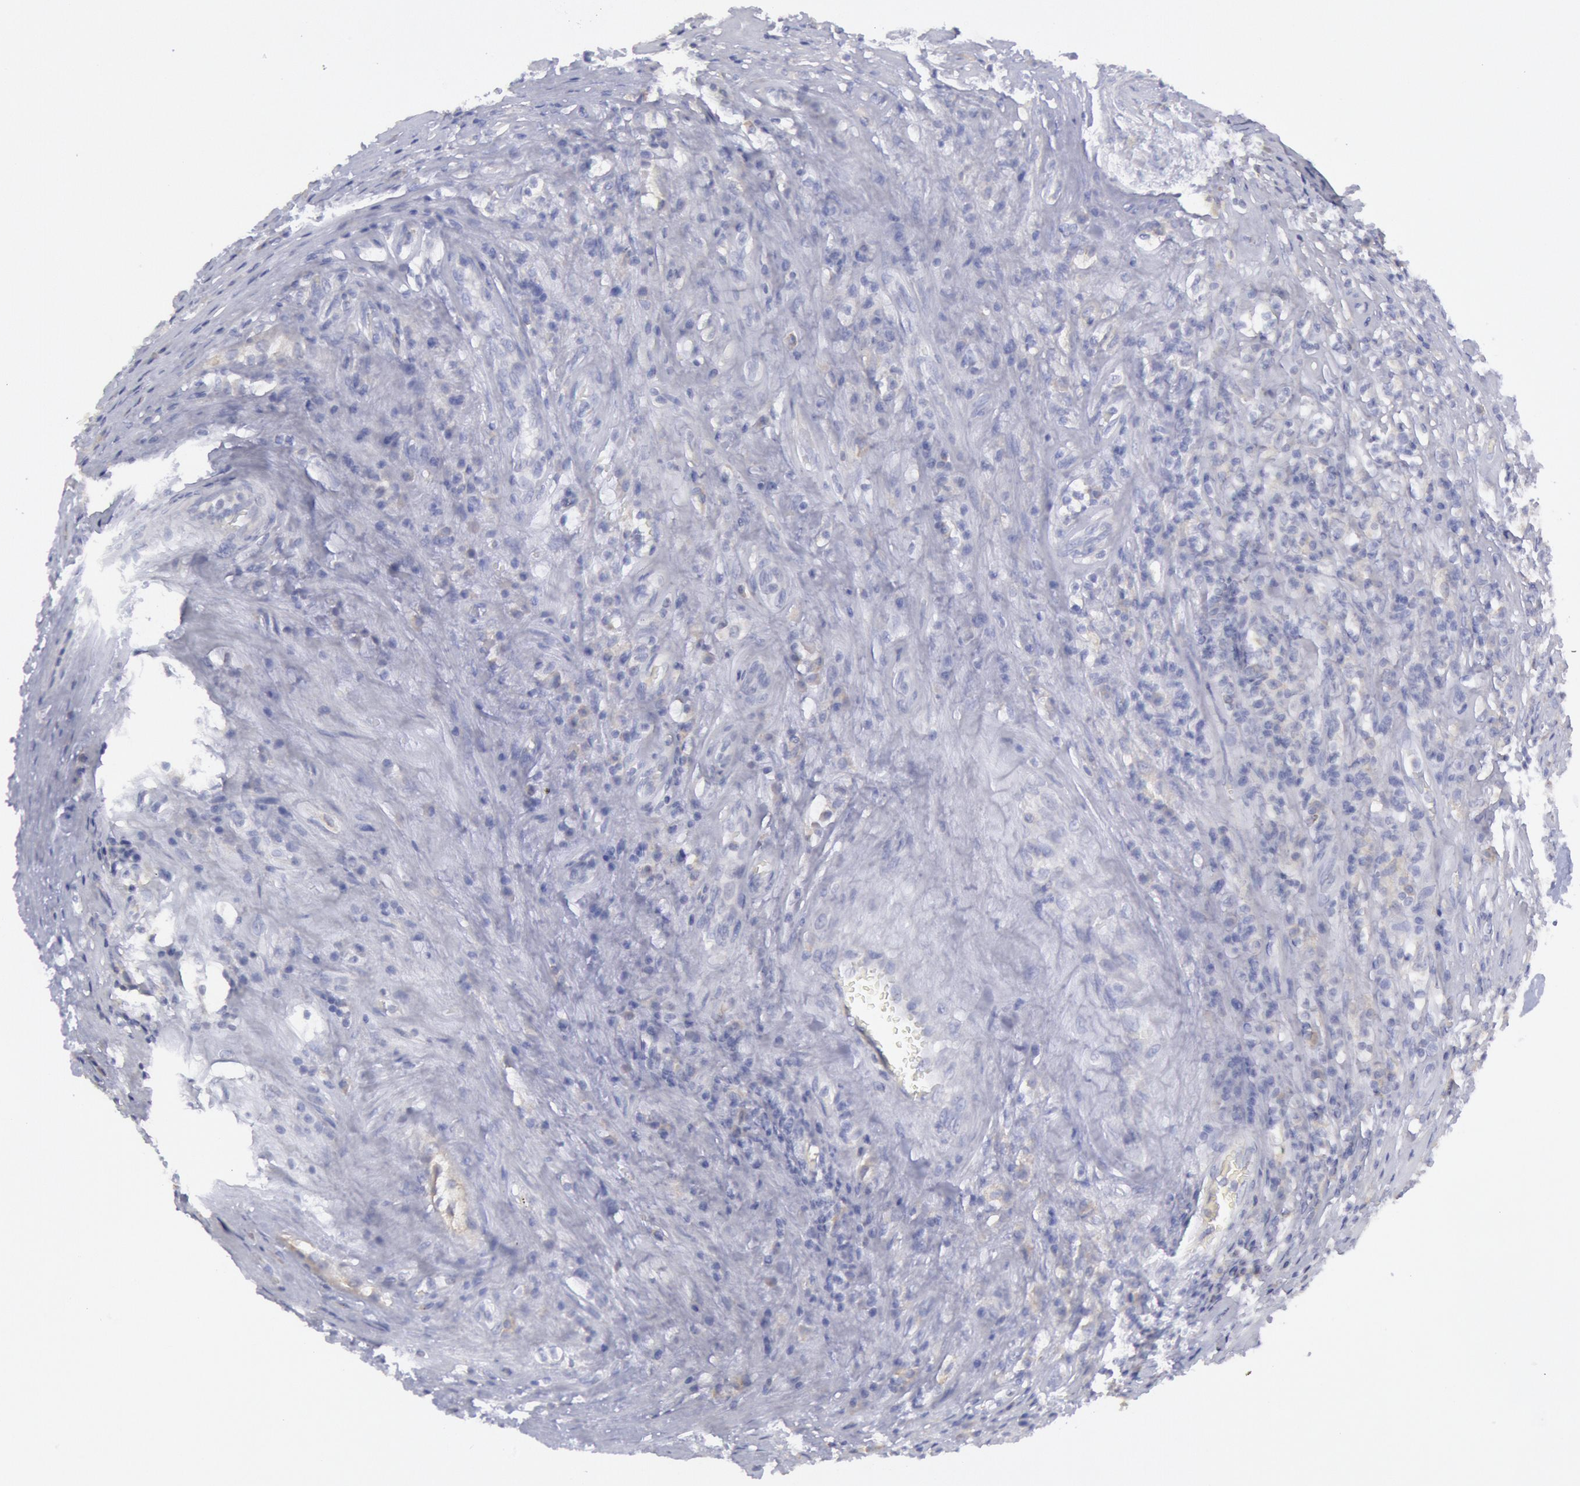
{"staining": {"intensity": "negative", "quantity": "none", "location": "none"}, "tissue": "testis cancer", "cell_type": "Tumor cells", "image_type": "cancer", "snomed": [{"axis": "morphology", "description": "Seminoma, NOS"}, {"axis": "topography", "description": "Testis"}], "caption": "Tumor cells show no significant protein staining in testis cancer.", "gene": "MYH7", "patient": {"sex": "male", "age": 34}}